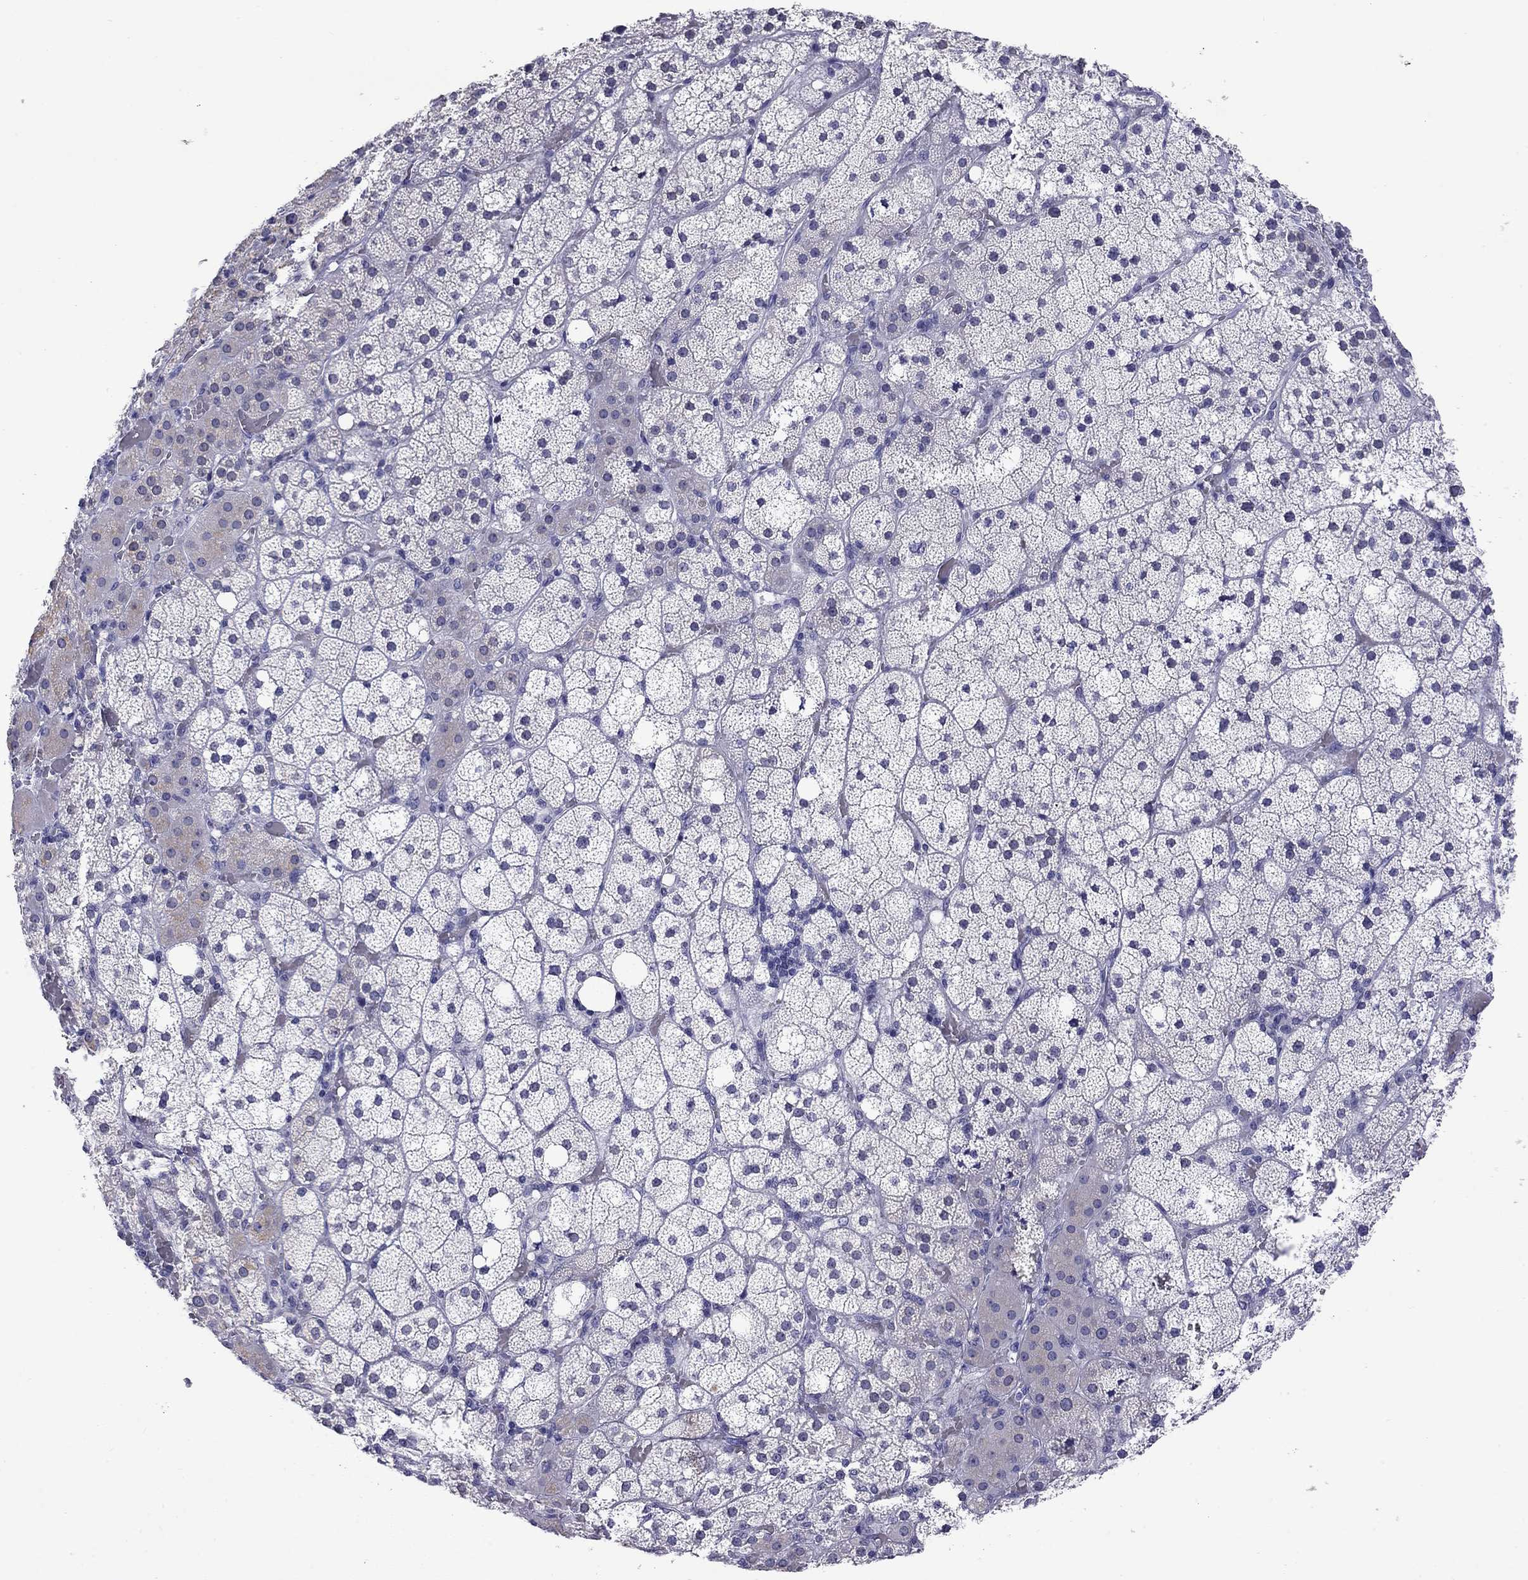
{"staining": {"intensity": "negative", "quantity": "none", "location": "none"}, "tissue": "adrenal gland", "cell_type": "Glandular cells", "image_type": "normal", "snomed": [{"axis": "morphology", "description": "Normal tissue, NOS"}, {"axis": "topography", "description": "Adrenal gland"}], "caption": "DAB (3,3'-diaminobenzidine) immunohistochemical staining of normal human adrenal gland exhibits no significant expression in glandular cells.", "gene": "ARMC12", "patient": {"sex": "male", "age": 53}}